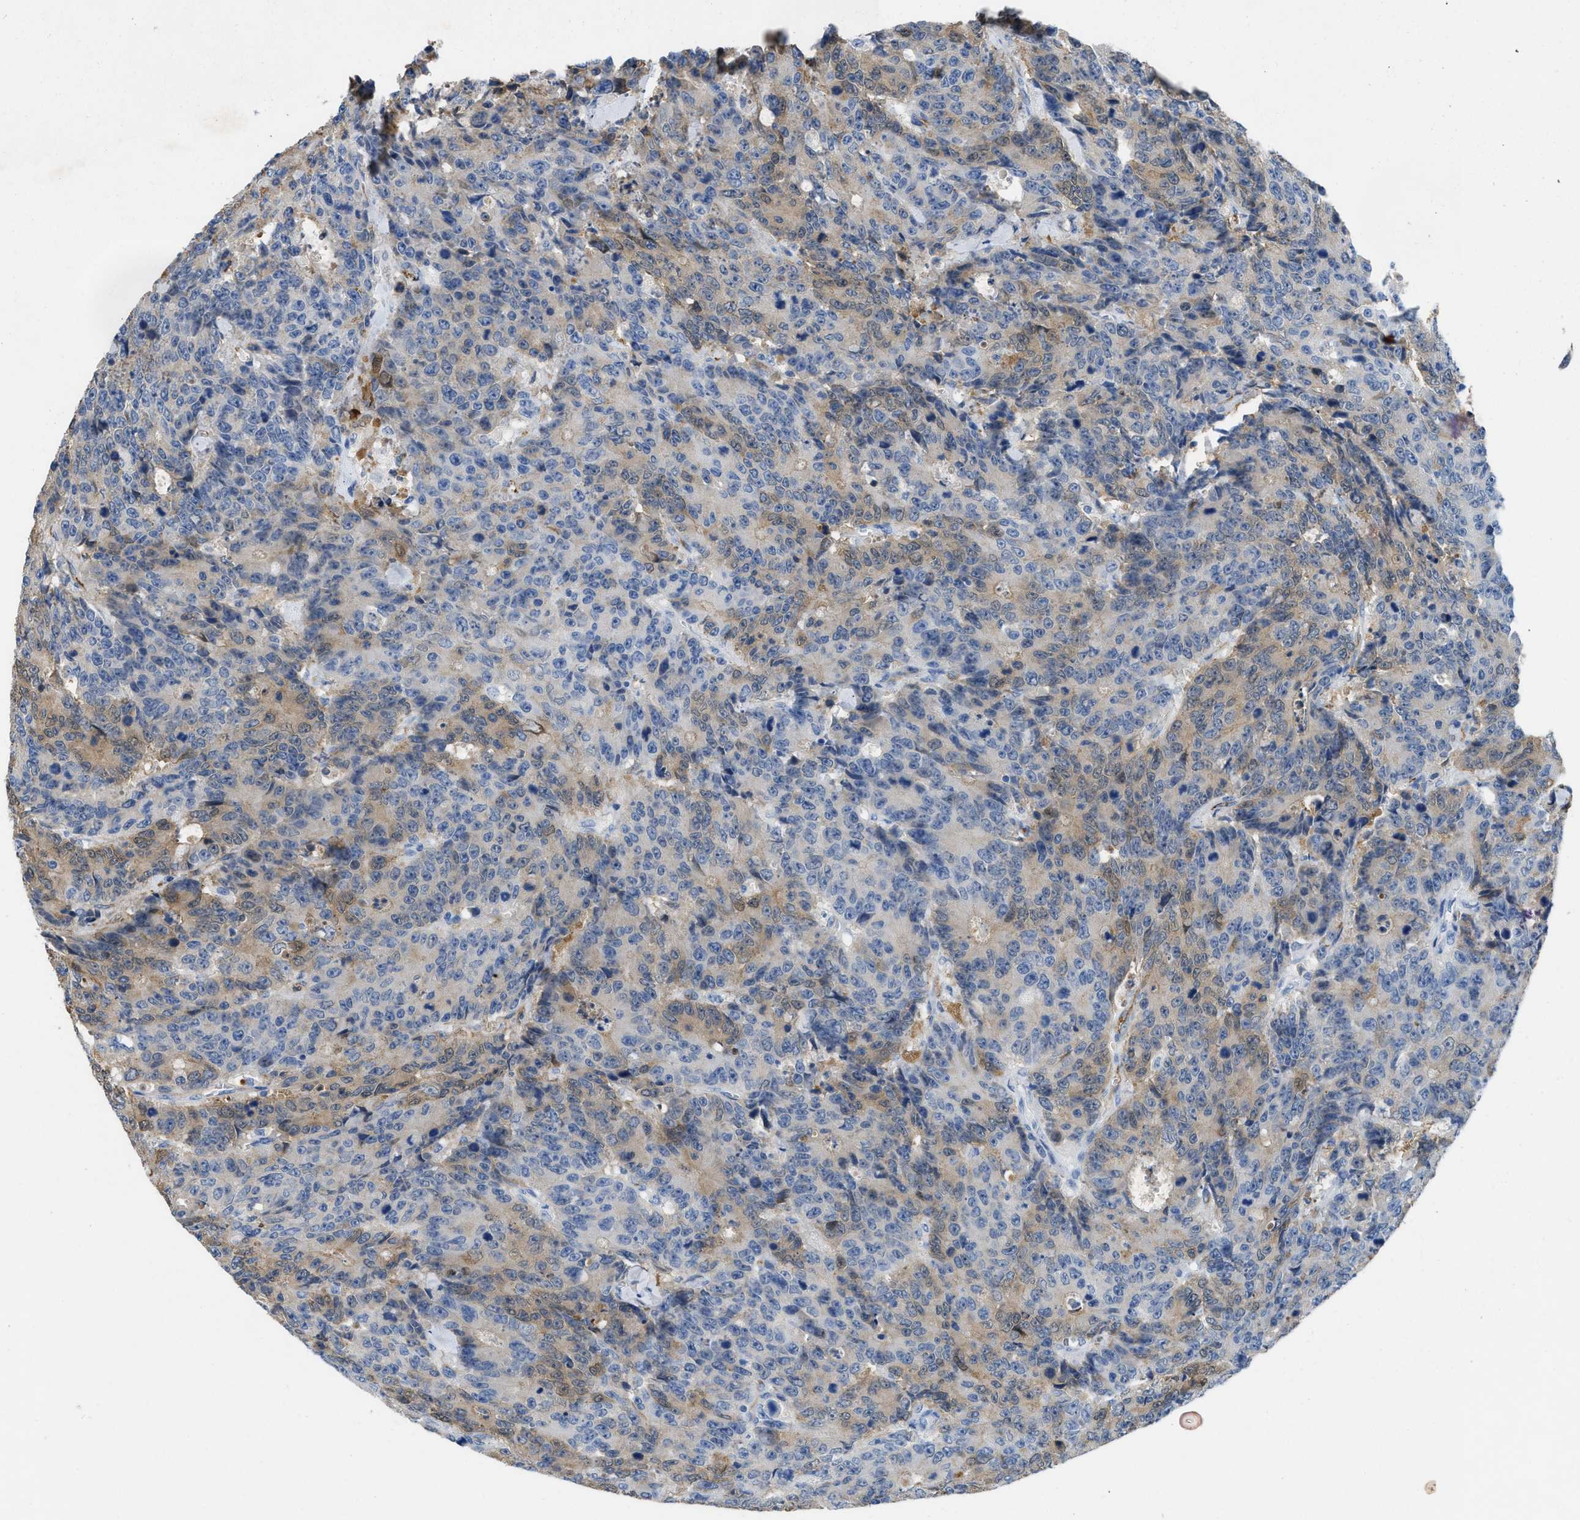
{"staining": {"intensity": "weak", "quantity": "25%-75%", "location": "cytoplasmic/membranous"}, "tissue": "colorectal cancer", "cell_type": "Tumor cells", "image_type": "cancer", "snomed": [{"axis": "morphology", "description": "Adenocarcinoma, NOS"}, {"axis": "topography", "description": "Colon"}], "caption": "Immunohistochemical staining of colorectal adenocarcinoma shows low levels of weak cytoplasmic/membranous expression in approximately 25%-75% of tumor cells. The staining was performed using DAB (3,3'-diaminobenzidine), with brown indicating positive protein expression. Nuclei are stained blue with hematoxylin.", "gene": "SPEG", "patient": {"sex": "female", "age": 86}}